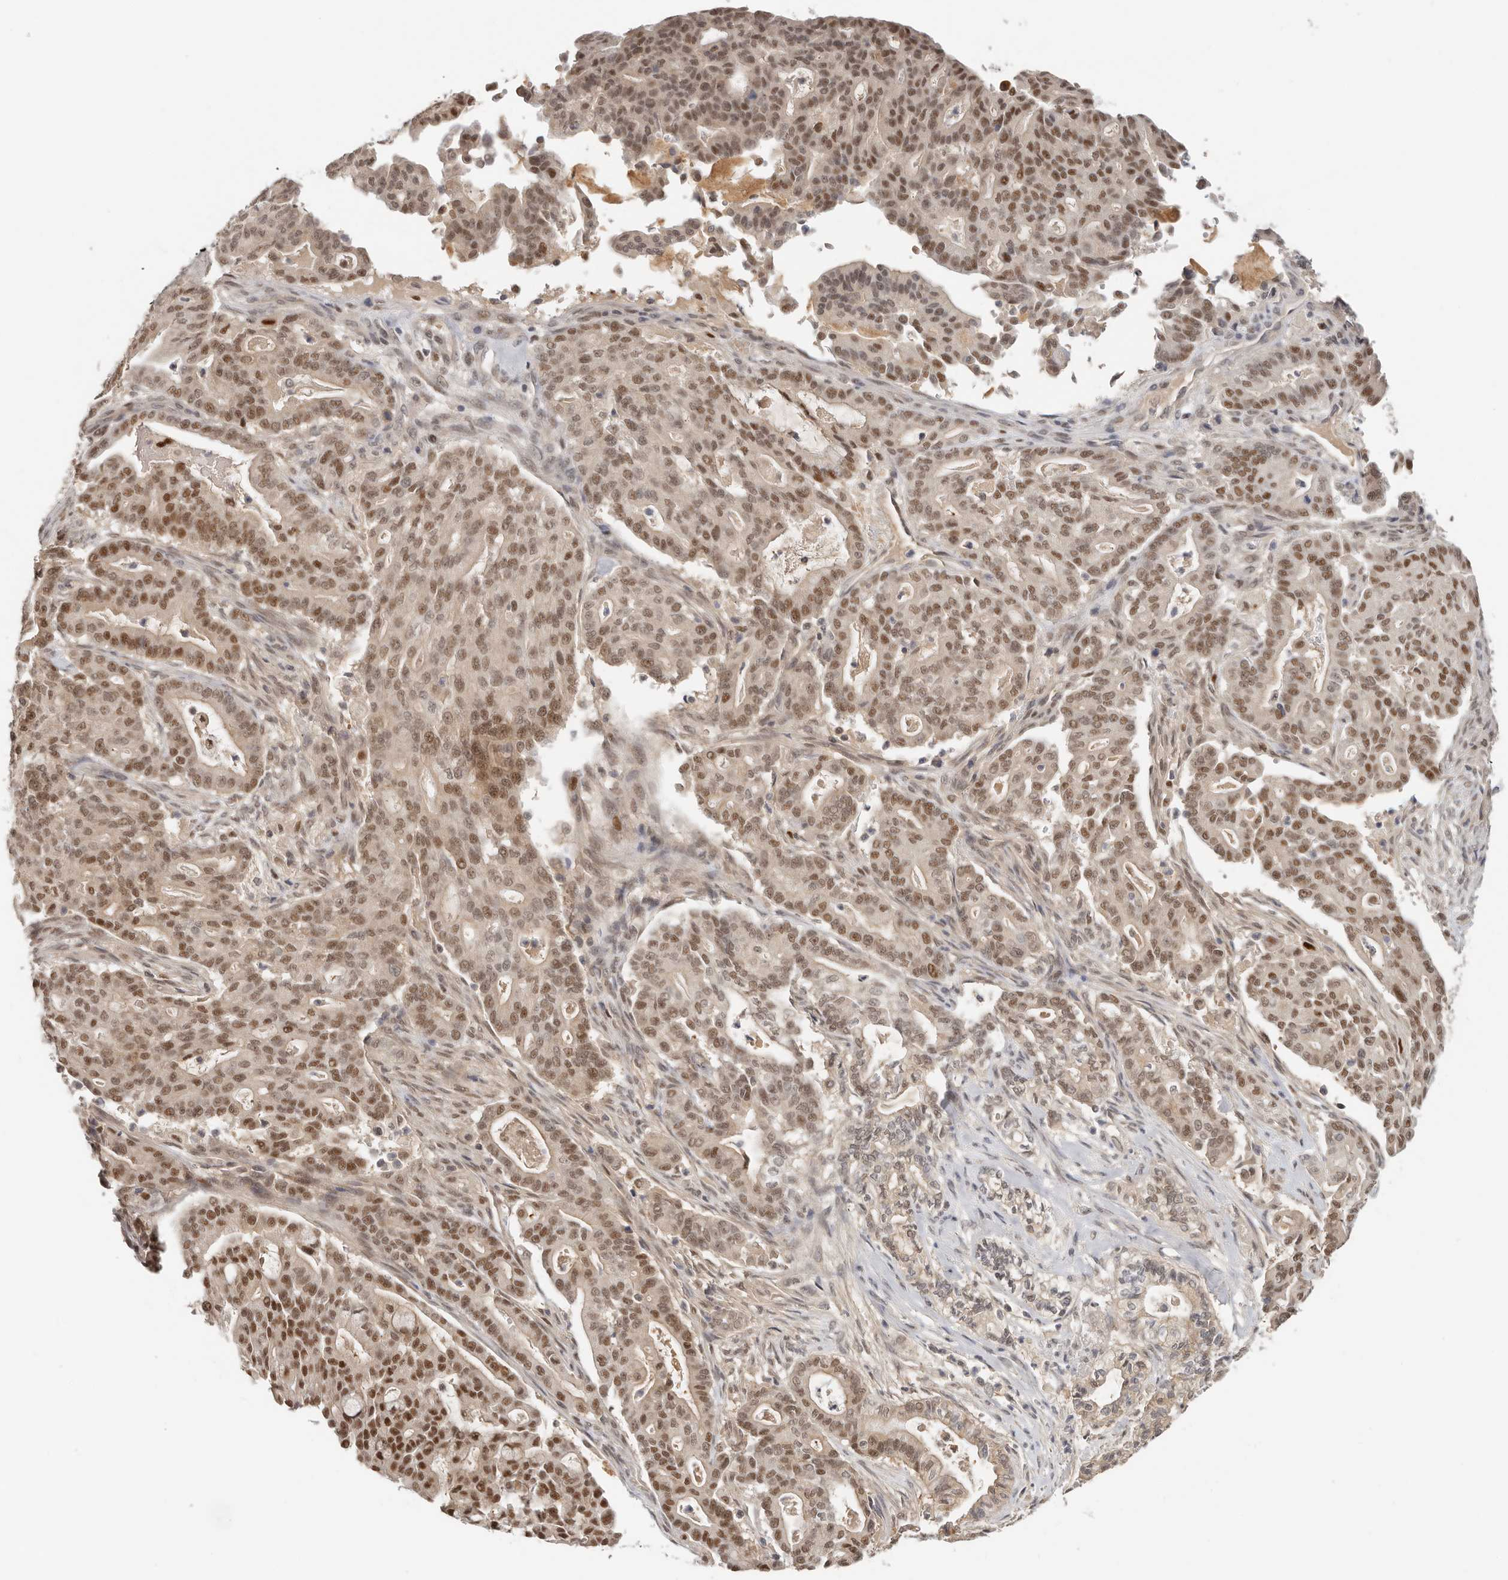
{"staining": {"intensity": "moderate", "quantity": ">75%", "location": "nuclear"}, "tissue": "pancreatic cancer", "cell_type": "Tumor cells", "image_type": "cancer", "snomed": [{"axis": "morphology", "description": "Adenocarcinoma, NOS"}, {"axis": "topography", "description": "Pancreas"}], "caption": "Pancreatic adenocarcinoma stained for a protein (brown) exhibits moderate nuclear positive positivity in approximately >75% of tumor cells.", "gene": "LARP7", "patient": {"sex": "male", "age": 63}}